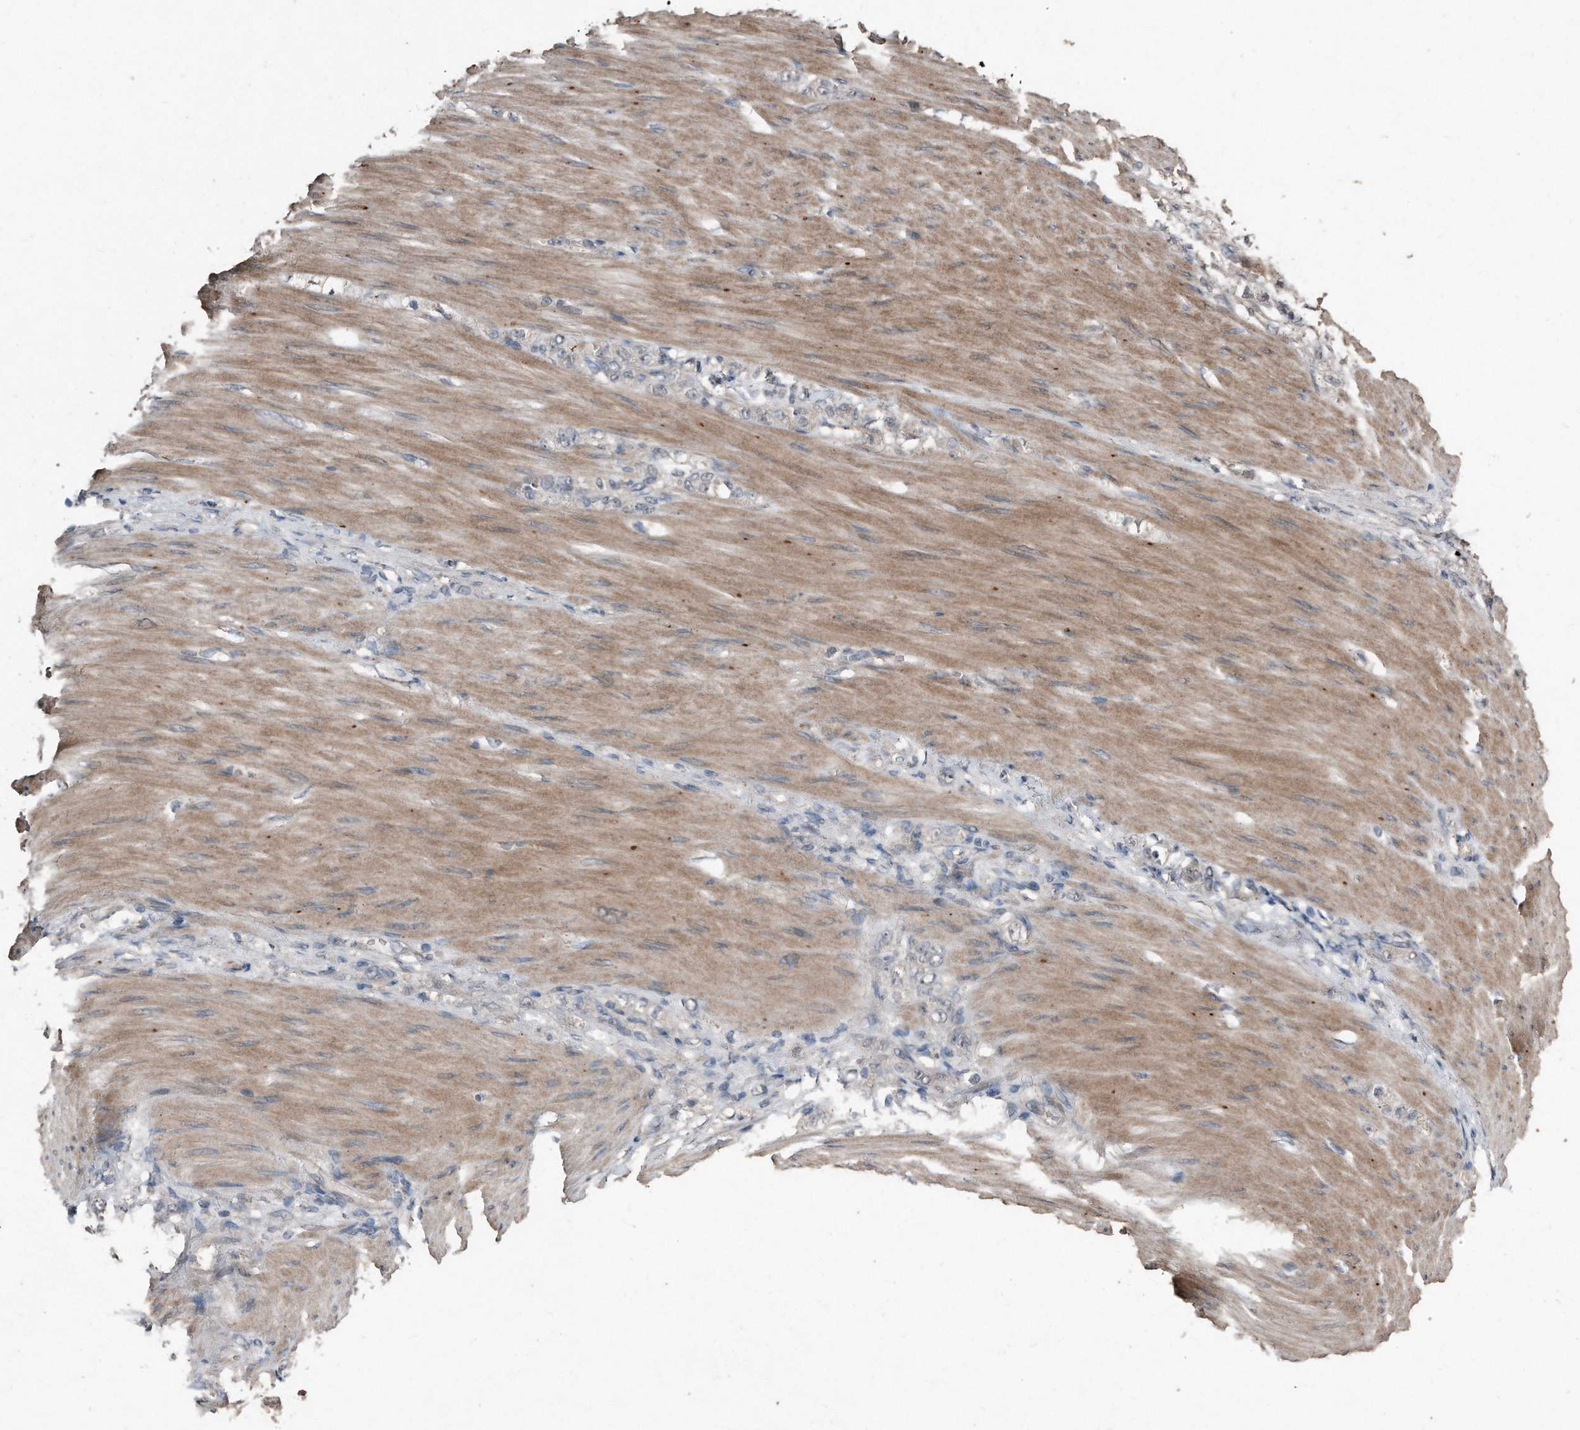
{"staining": {"intensity": "negative", "quantity": "none", "location": "none"}, "tissue": "stomach cancer", "cell_type": "Tumor cells", "image_type": "cancer", "snomed": [{"axis": "morphology", "description": "Normal tissue, NOS"}, {"axis": "morphology", "description": "Adenocarcinoma, NOS"}, {"axis": "topography", "description": "Stomach"}], "caption": "DAB (3,3'-diaminobenzidine) immunohistochemical staining of stomach cancer exhibits no significant positivity in tumor cells.", "gene": "ANKRD10", "patient": {"sex": "male", "age": 82}}